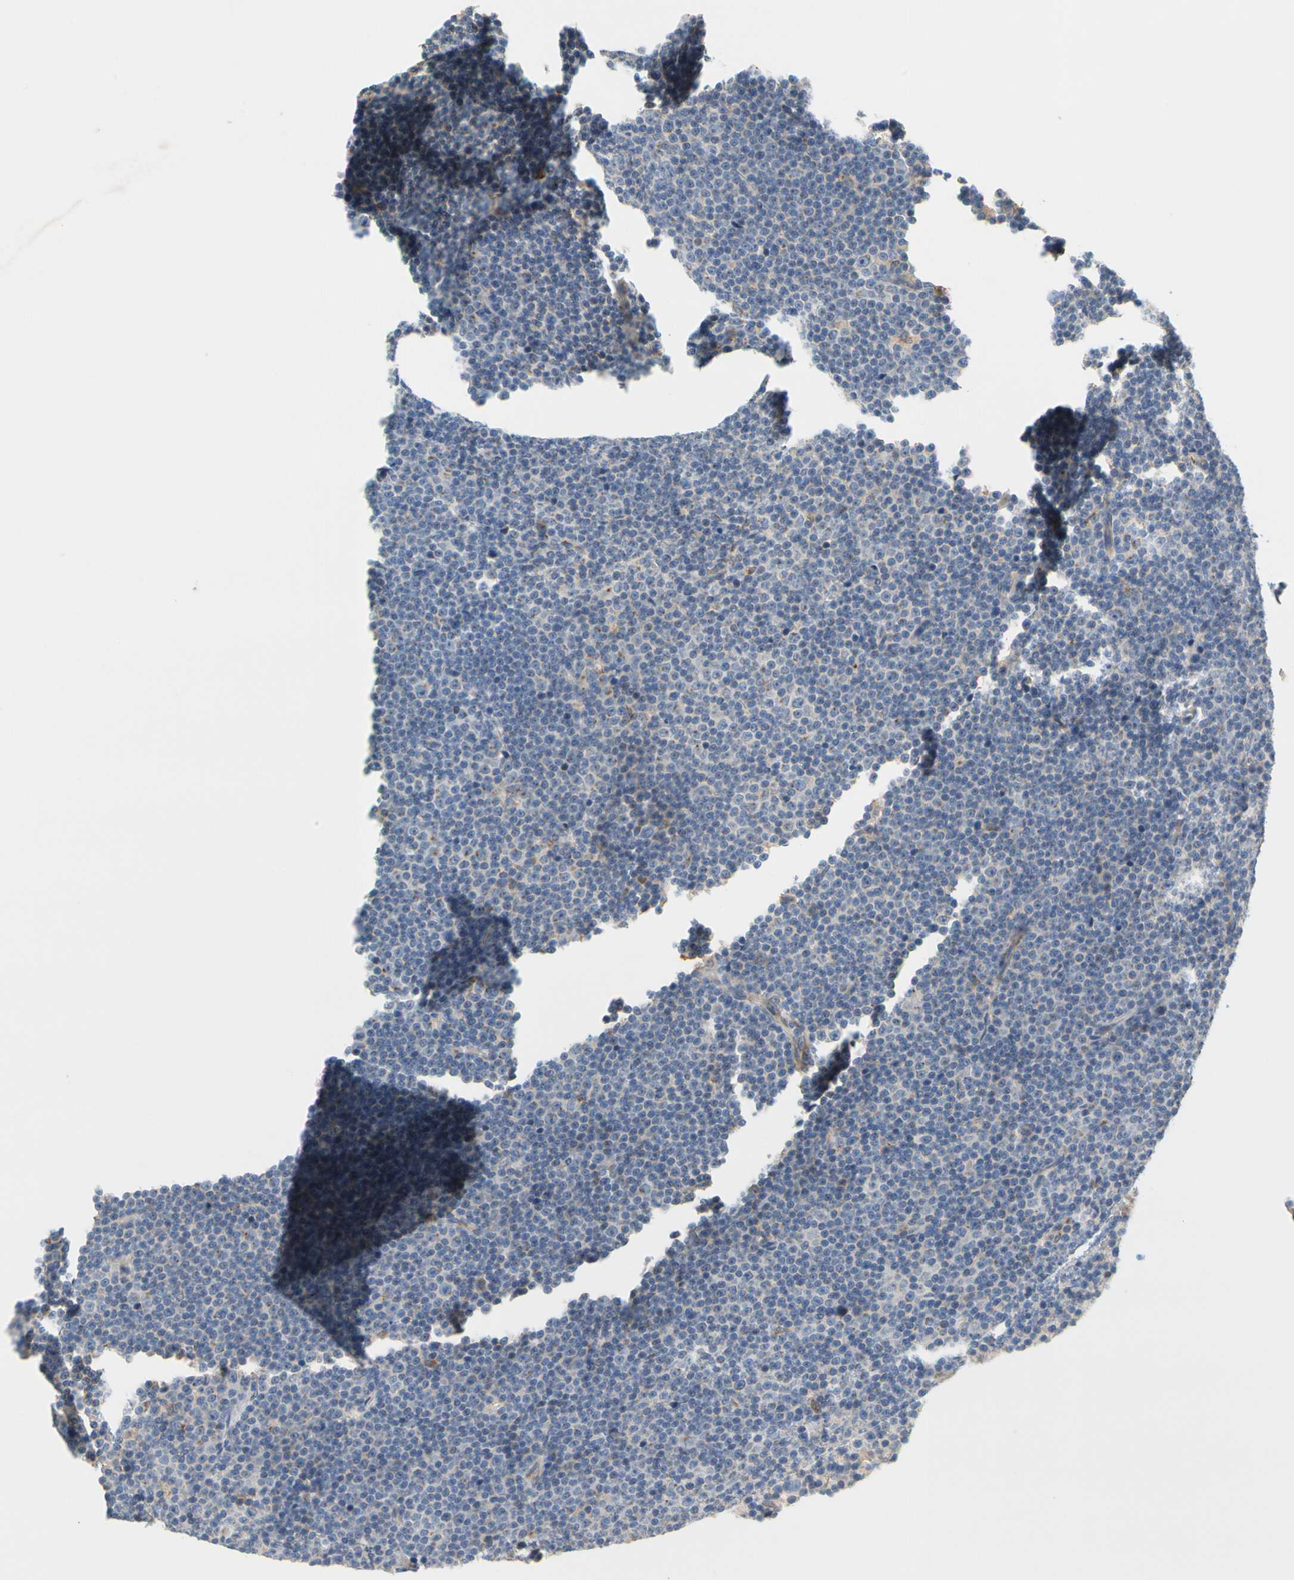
{"staining": {"intensity": "moderate", "quantity": "<25%", "location": "cytoplasmic/membranous"}, "tissue": "lymphoma", "cell_type": "Tumor cells", "image_type": "cancer", "snomed": [{"axis": "morphology", "description": "Malignant lymphoma, non-Hodgkin's type, Low grade"}, {"axis": "topography", "description": "Lymph node"}], "caption": "Protein staining reveals moderate cytoplasmic/membranous staining in approximately <25% of tumor cells in low-grade malignant lymphoma, non-Hodgkin's type. The staining is performed using DAB brown chromogen to label protein expression. The nuclei are counter-stained blue using hematoxylin.", "gene": "GPSM2", "patient": {"sex": "female", "age": 67}}